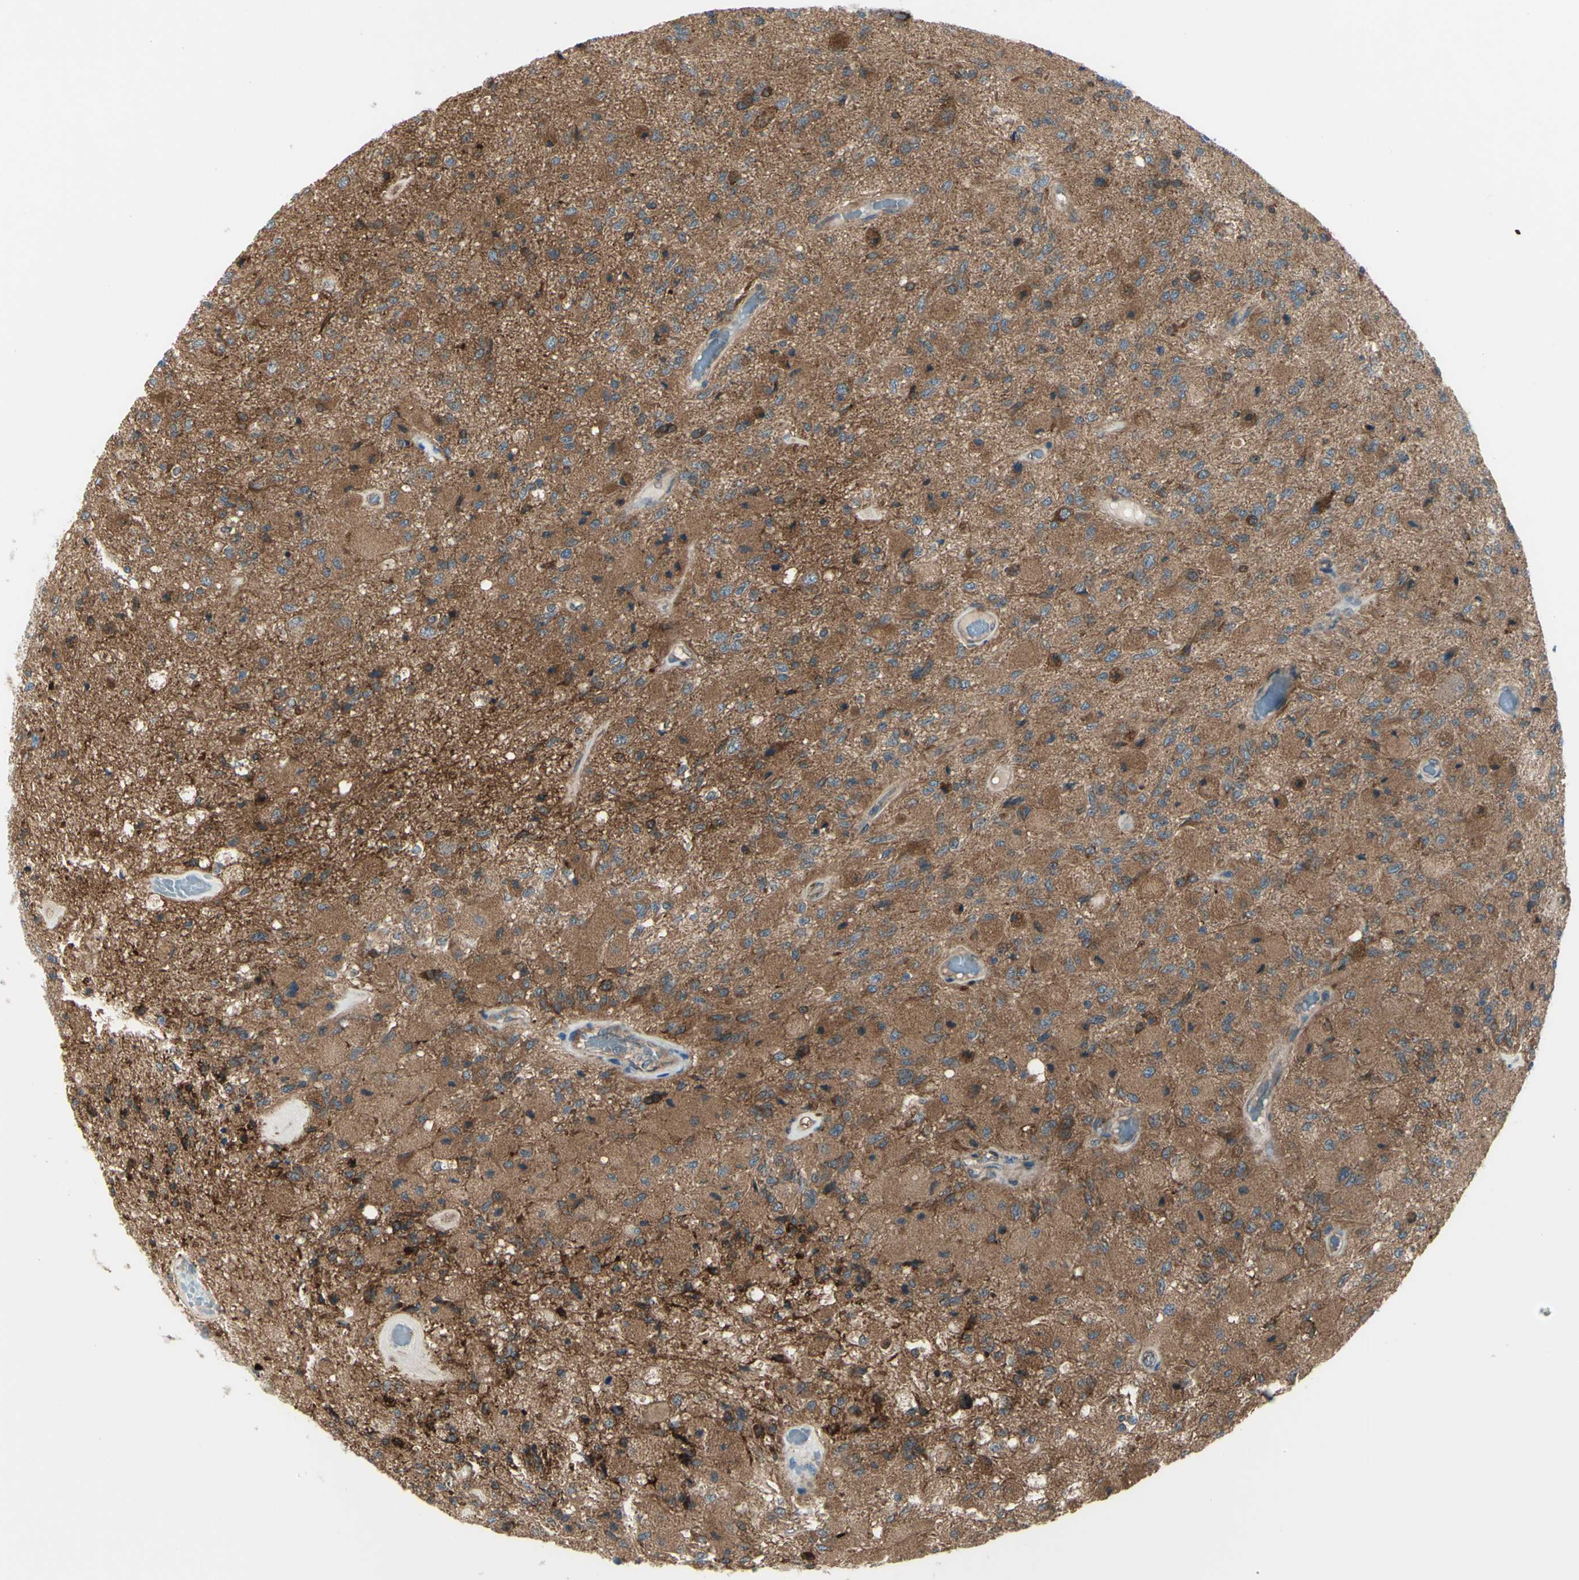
{"staining": {"intensity": "moderate", "quantity": "25%-75%", "location": "cytoplasmic/membranous"}, "tissue": "glioma", "cell_type": "Tumor cells", "image_type": "cancer", "snomed": [{"axis": "morphology", "description": "Normal tissue, NOS"}, {"axis": "morphology", "description": "Glioma, malignant, High grade"}, {"axis": "topography", "description": "Cerebral cortex"}], "caption": "Protein analysis of glioma tissue displays moderate cytoplasmic/membranous staining in about 25%-75% of tumor cells.", "gene": "IGSF9B", "patient": {"sex": "male", "age": 77}}